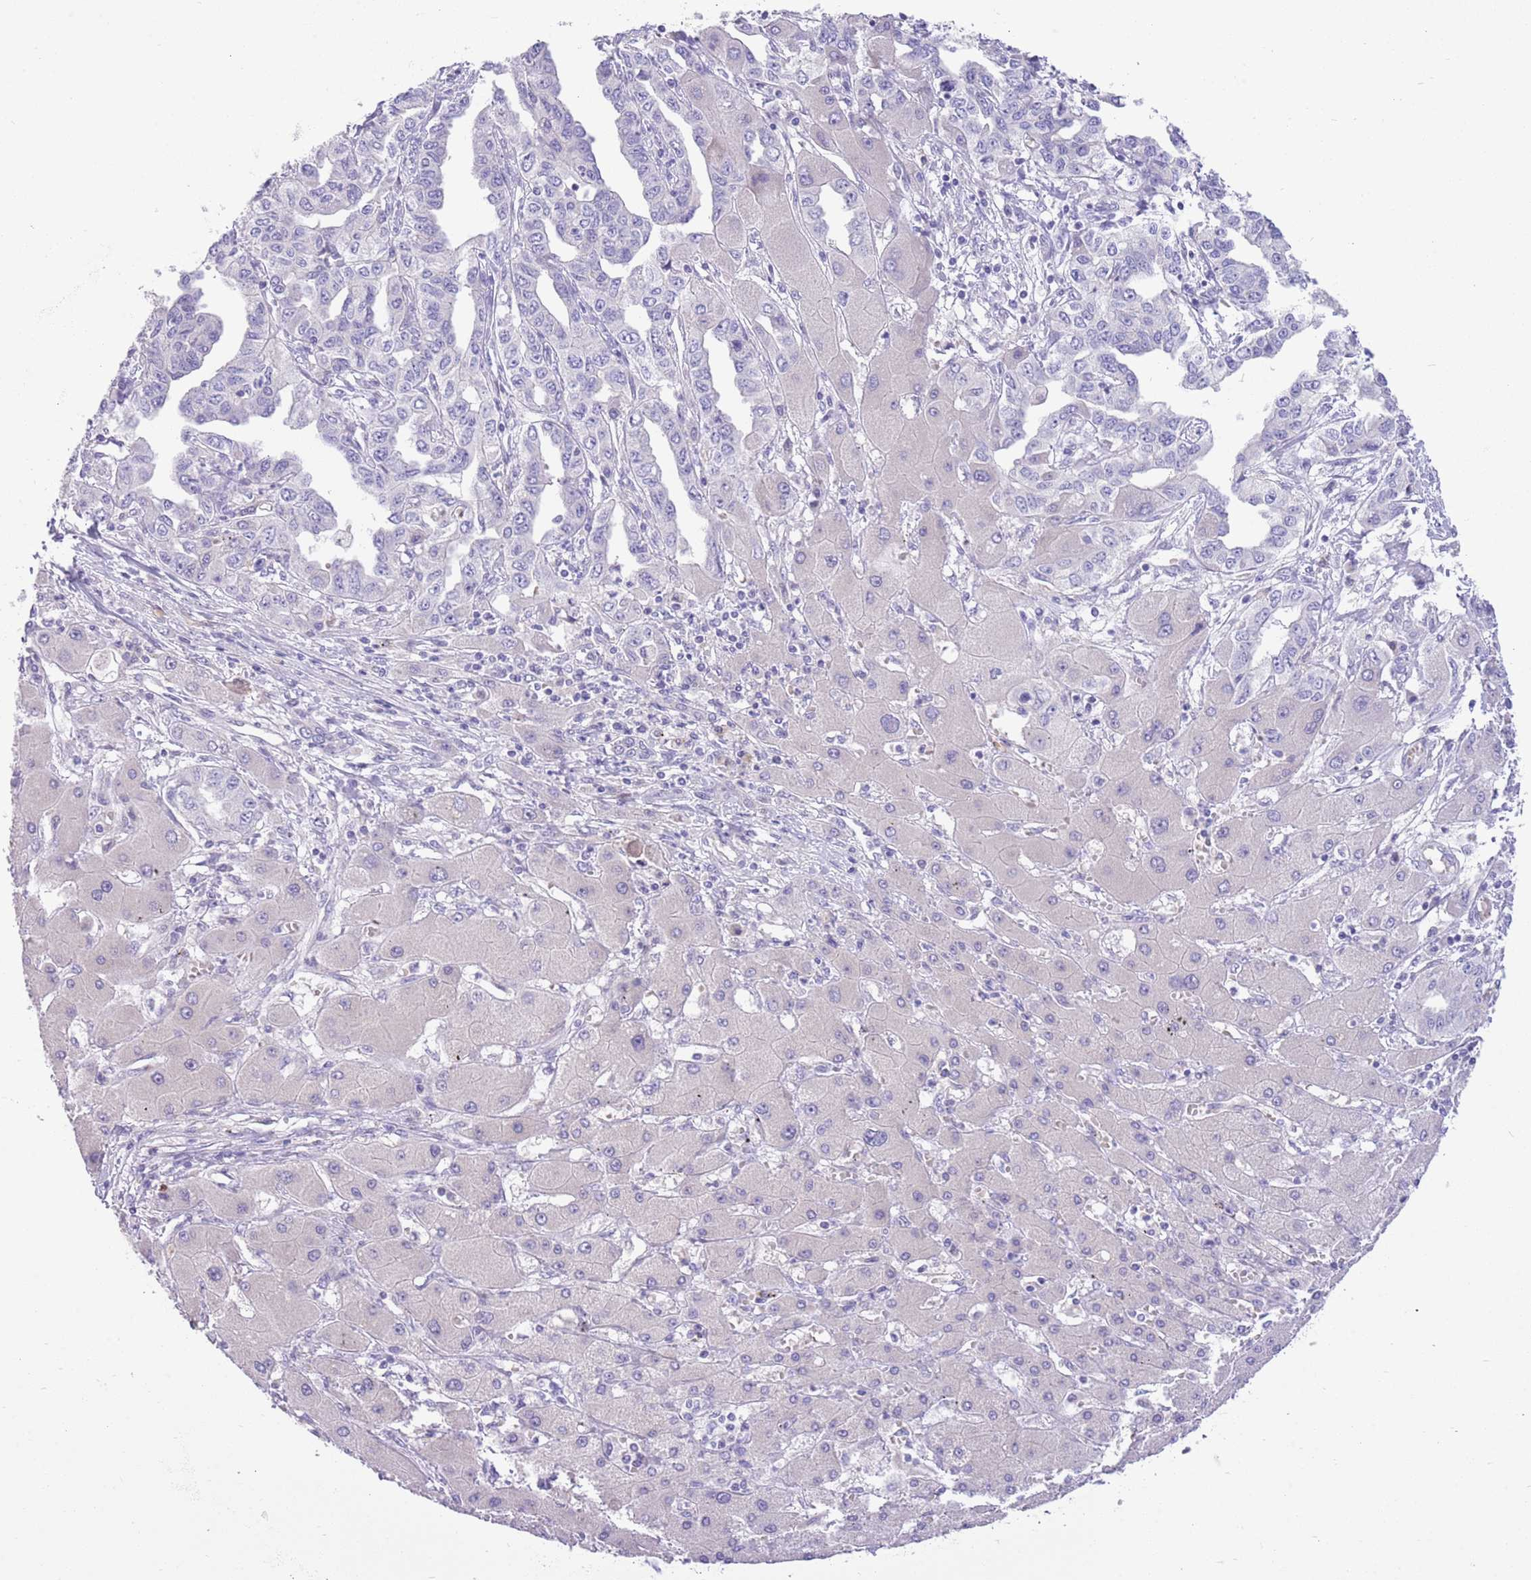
{"staining": {"intensity": "negative", "quantity": "none", "location": "none"}, "tissue": "liver cancer", "cell_type": "Tumor cells", "image_type": "cancer", "snomed": [{"axis": "morphology", "description": "Cholangiocarcinoma"}, {"axis": "topography", "description": "Liver"}], "caption": "Tumor cells show no significant protein expression in liver cancer.", "gene": "SFTPA1", "patient": {"sex": "male", "age": 59}}